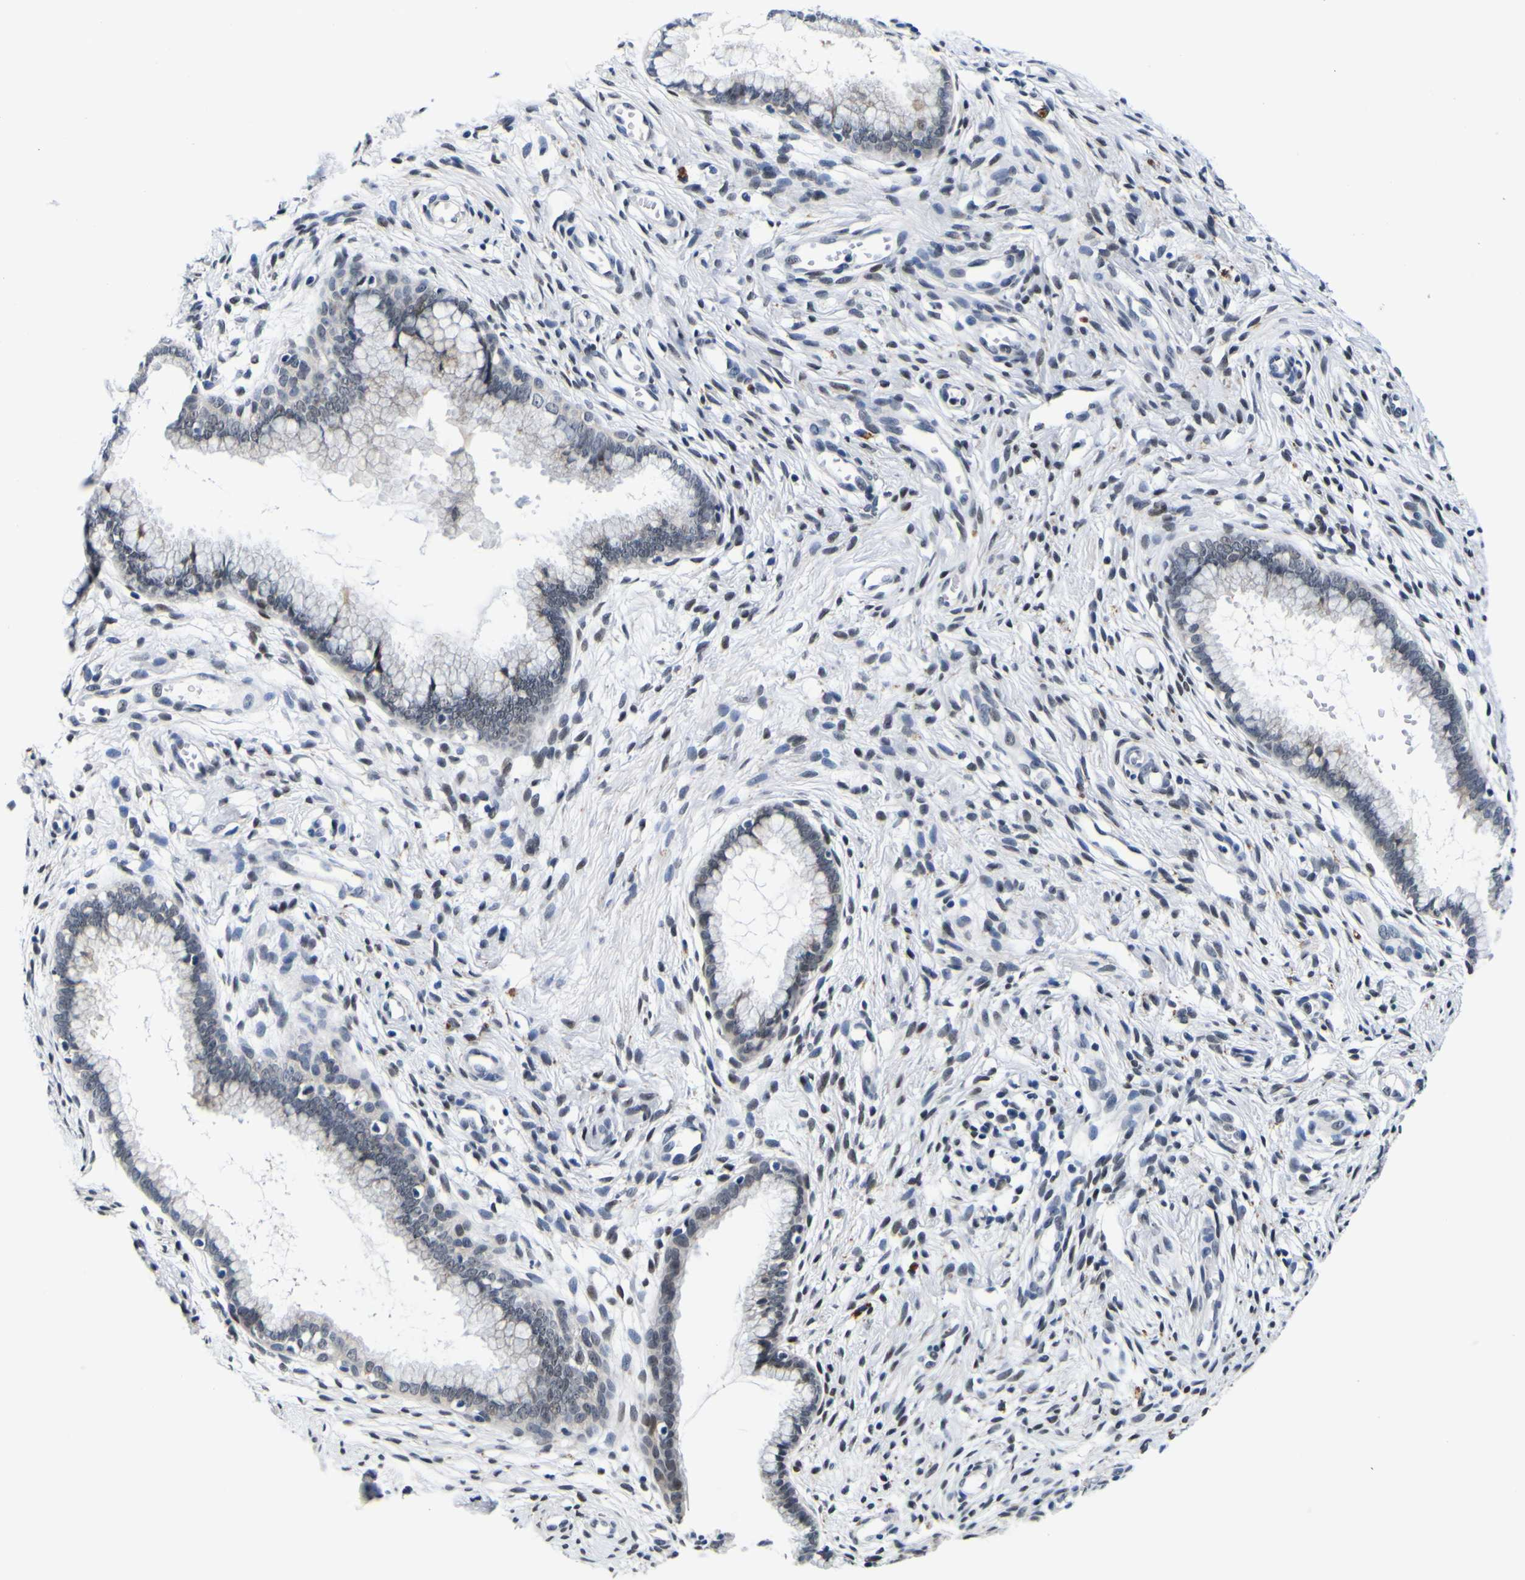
{"staining": {"intensity": "moderate", "quantity": "25%-75%", "location": "nuclear"}, "tissue": "cervix", "cell_type": "Glandular cells", "image_type": "normal", "snomed": [{"axis": "morphology", "description": "Normal tissue, NOS"}, {"axis": "topography", "description": "Cervix"}], "caption": "Benign cervix exhibits moderate nuclear staining in approximately 25%-75% of glandular cells (DAB (3,3'-diaminobenzidine) IHC with brightfield microscopy, high magnification)..", "gene": "CUL4B", "patient": {"sex": "female", "age": 65}}